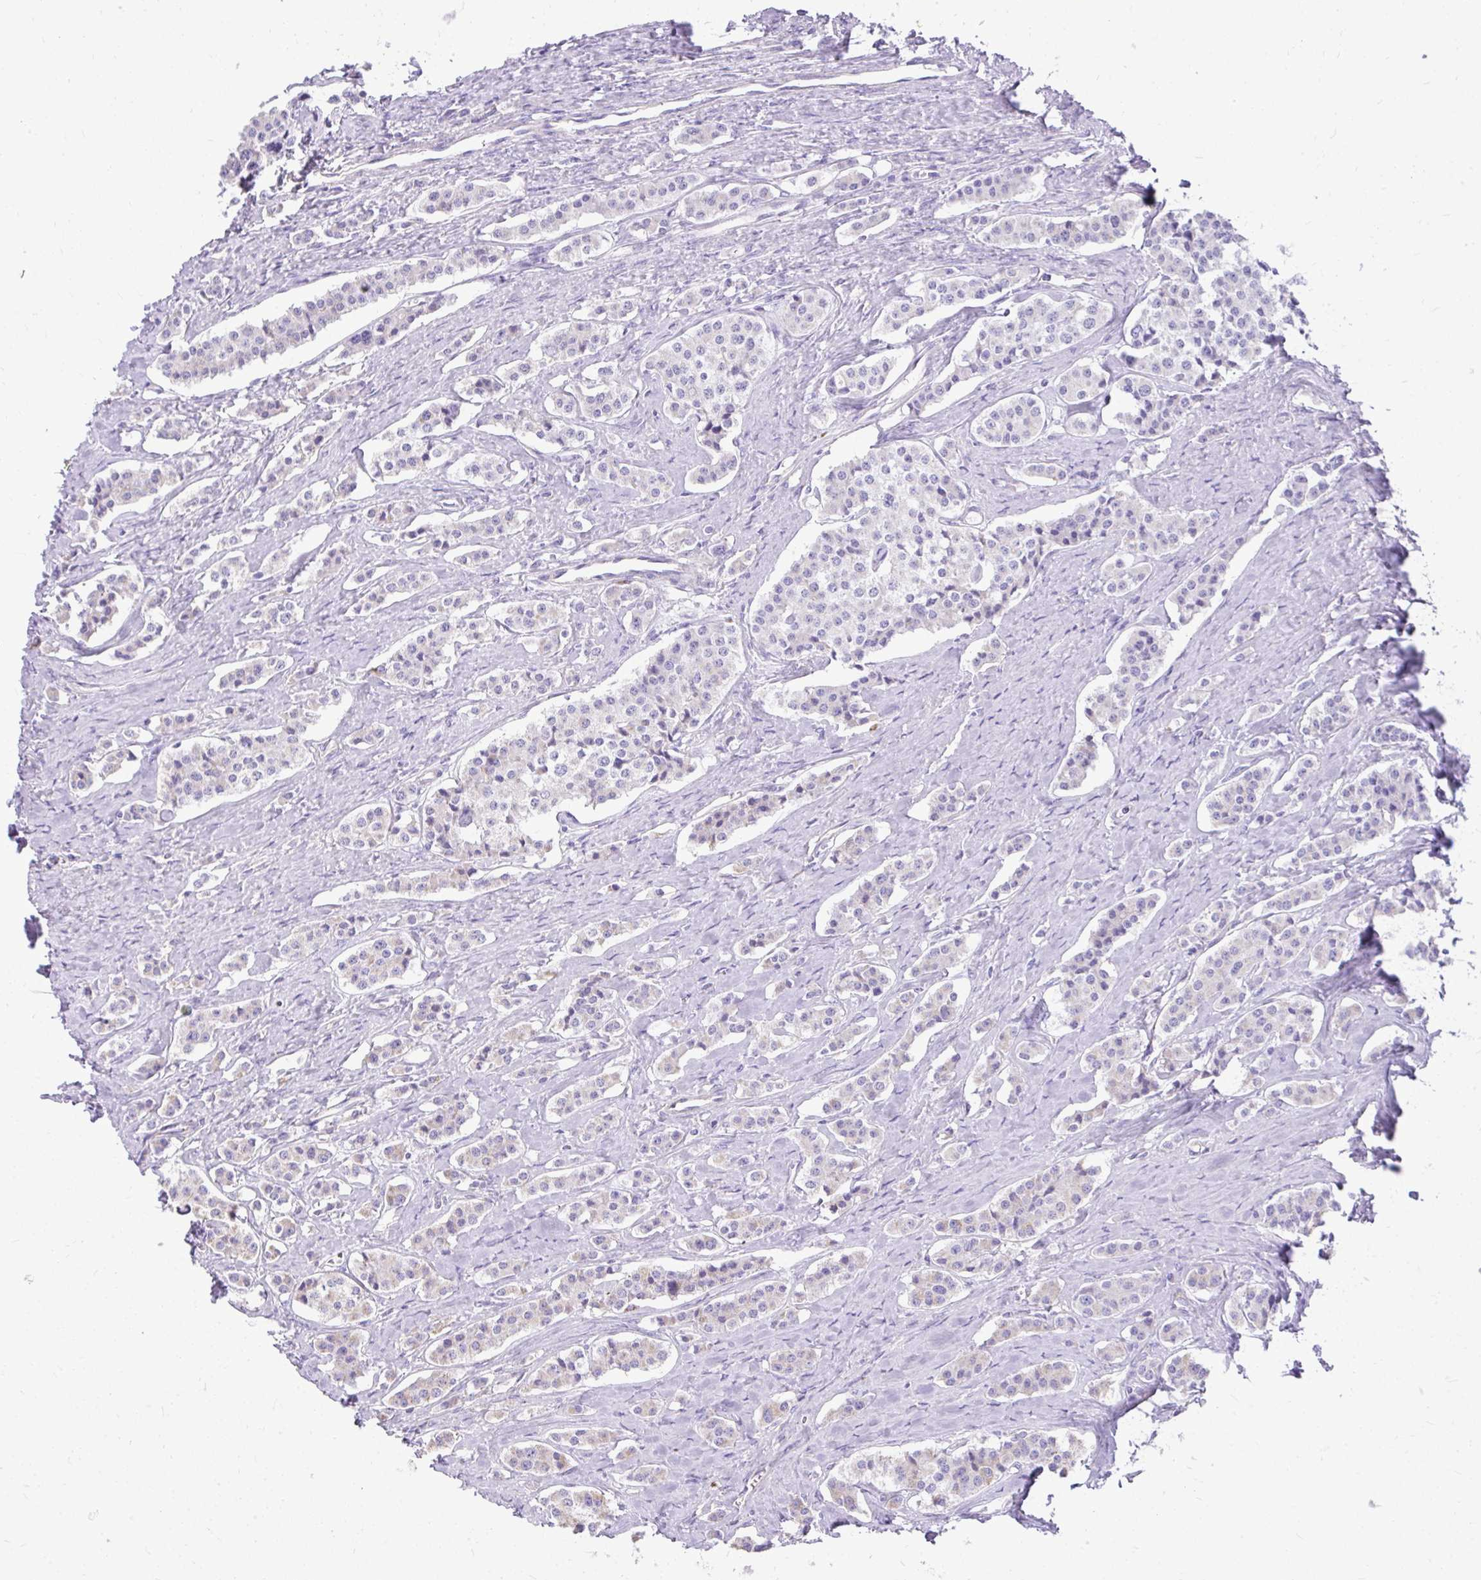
{"staining": {"intensity": "weak", "quantity": "<25%", "location": "cytoplasmic/membranous"}, "tissue": "carcinoid", "cell_type": "Tumor cells", "image_type": "cancer", "snomed": [{"axis": "morphology", "description": "Carcinoid, malignant, NOS"}, {"axis": "topography", "description": "Small intestine"}], "caption": "IHC of human carcinoid demonstrates no positivity in tumor cells.", "gene": "MPZL2", "patient": {"sex": "male", "age": 63}}